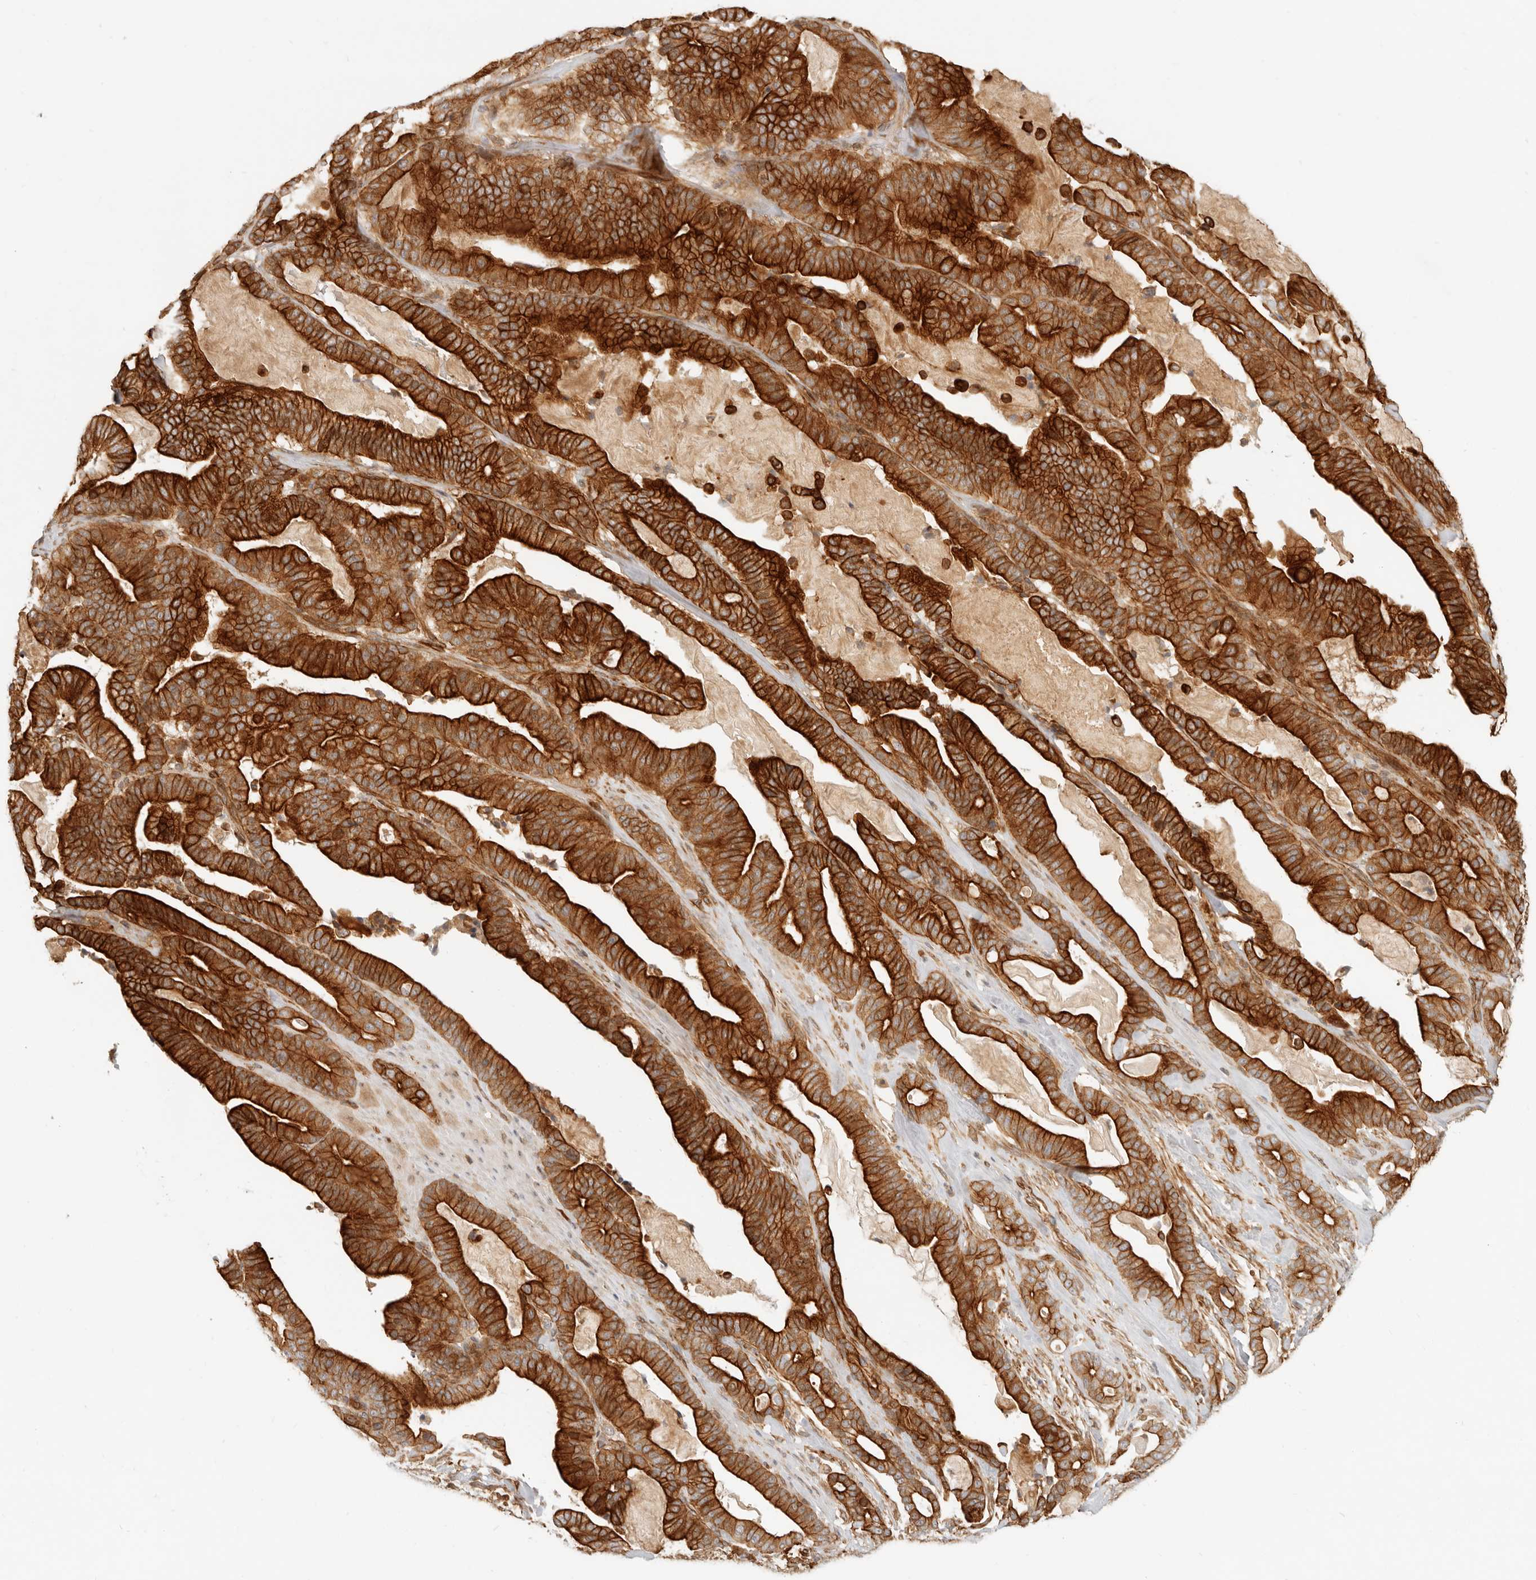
{"staining": {"intensity": "strong", "quantity": ">75%", "location": "cytoplasmic/membranous"}, "tissue": "pancreatic cancer", "cell_type": "Tumor cells", "image_type": "cancer", "snomed": [{"axis": "morphology", "description": "Adenocarcinoma, NOS"}, {"axis": "topography", "description": "Pancreas"}], "caption": "This is an image of immunohistochemistry staining of adenocarcinoma (pancreatic), which shows strong staining in the cytoplasmic/membranous of tumor cells.", "gene": "UFSP1", "patient": {"sex": "male", "age": 63}}